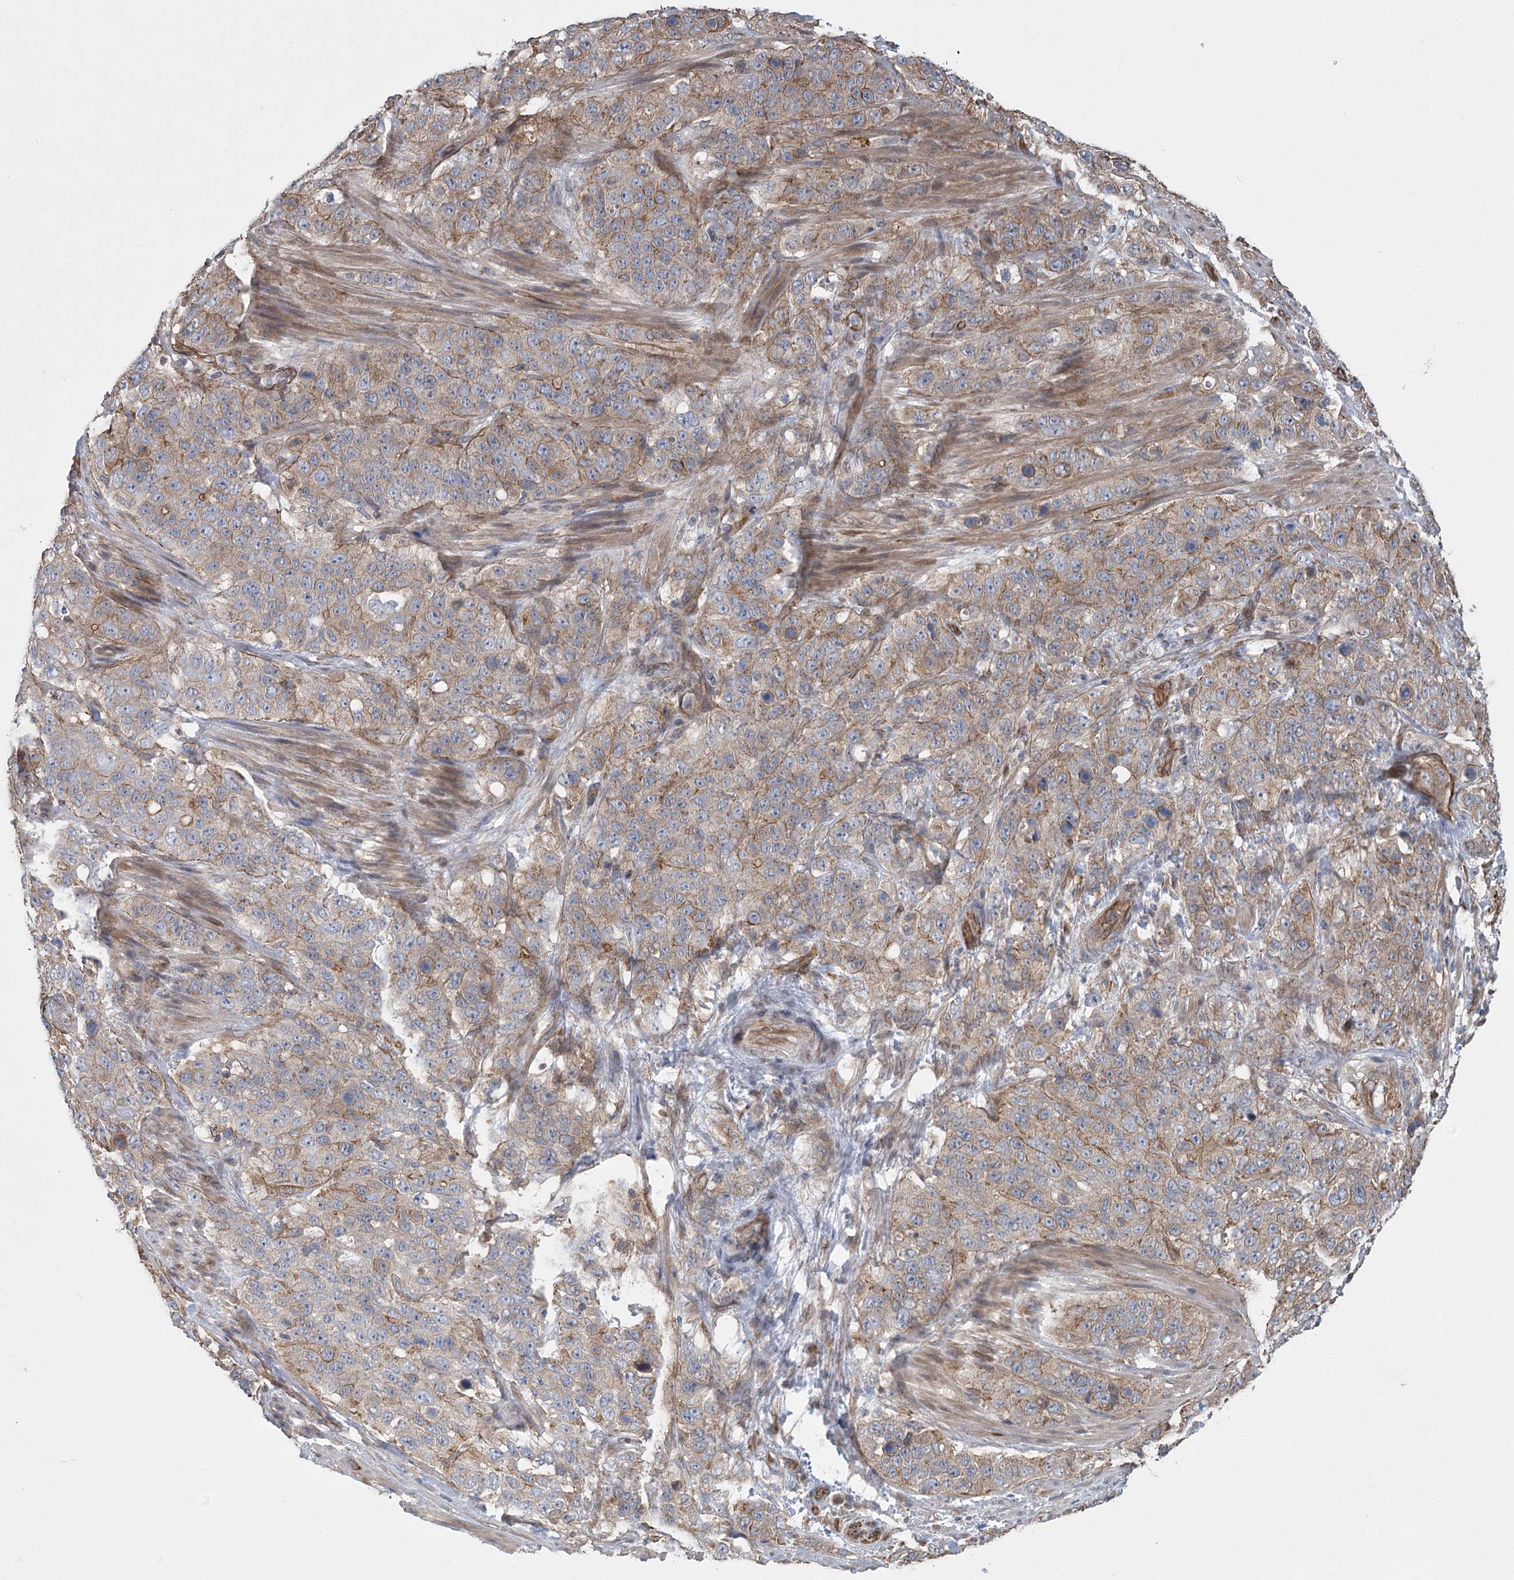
{"staining": {"intensity": "moderate", "quantity": "<25%", "location": "cytoplasmic/membranous"}, "tissue": "stomach cancer", "cell_type": "Tumor cells", "image_type": "cancer", "snomed": [{"axis": "morphology", "description": "Adenocarcinoma, NOS"}, {"axis": "topography", "description": "Stomach"}], "caption": "A brown stain labels moderate cytoplasmic/membranous expression of a protein in human adenocarcinoma (stomach) tumor cells. Using DAB (brown) and hematoxylin (blue) stains, captured at high magnification using brightfield microscopy.", "gene": "RWDD4", "patient": {"sex": "male", "age": 48}}